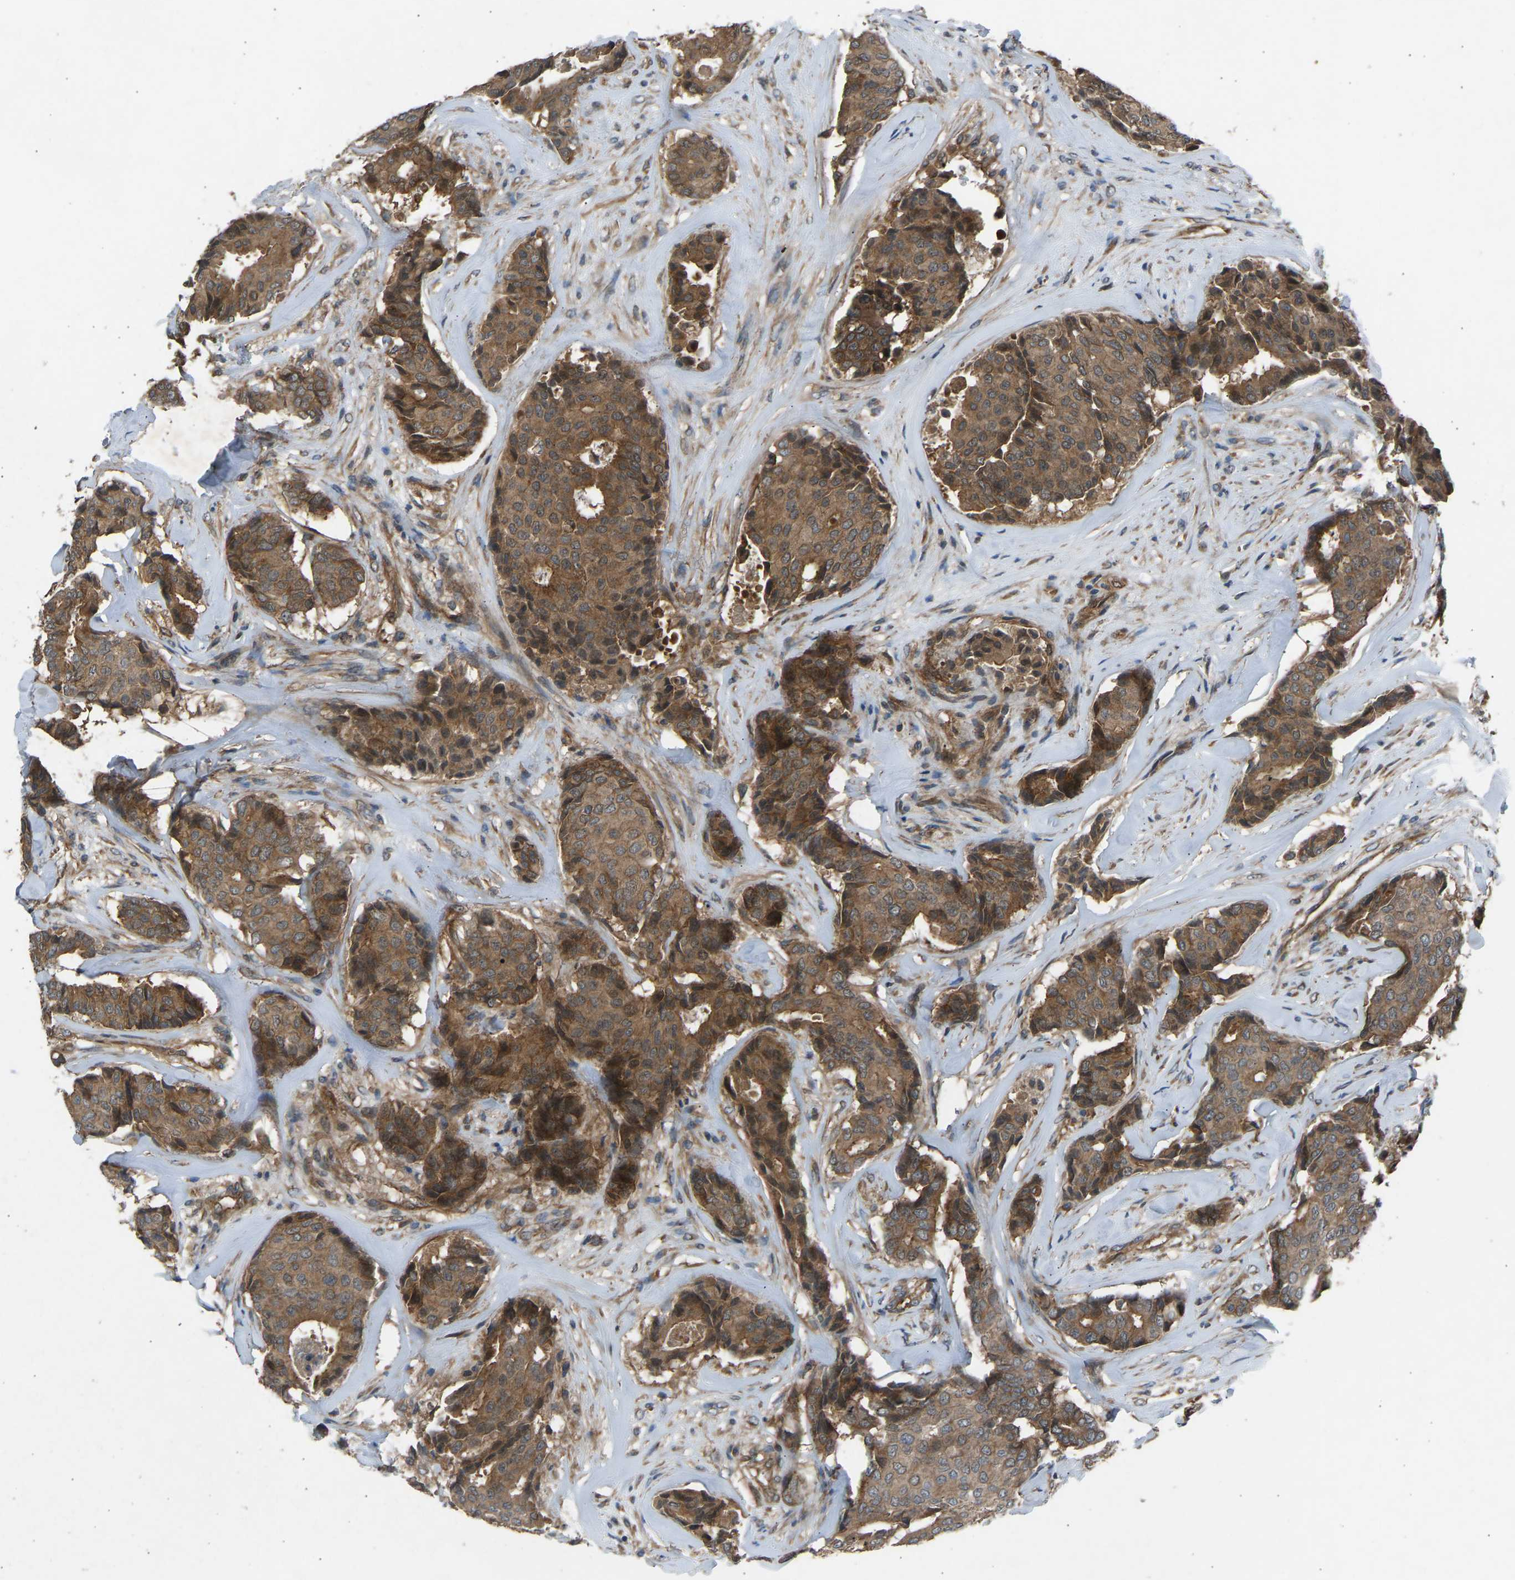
{"staining": {"intensity": "moderate", "quantity": ">75%", "location": "cytoplasmic/membranous"}, "tissue": "breast cancer", "cell_type": "Tumor cells", "image_type": "cancer", "snomed": [{"axis": "morphology", "description": "Duct carcinoma"}, {"axis": "topography", "description": "Breast"}], "caption": "Brown immunohistochemical staining in breast cancer demonstrates moderate cytoplasmic/membranous positivity in approximately >75% of tumor cells. (IHC, brightfield microscopy, high magnification).", "gene": "GAS2L1", "patient": {"sex": "female", "age": 75}}